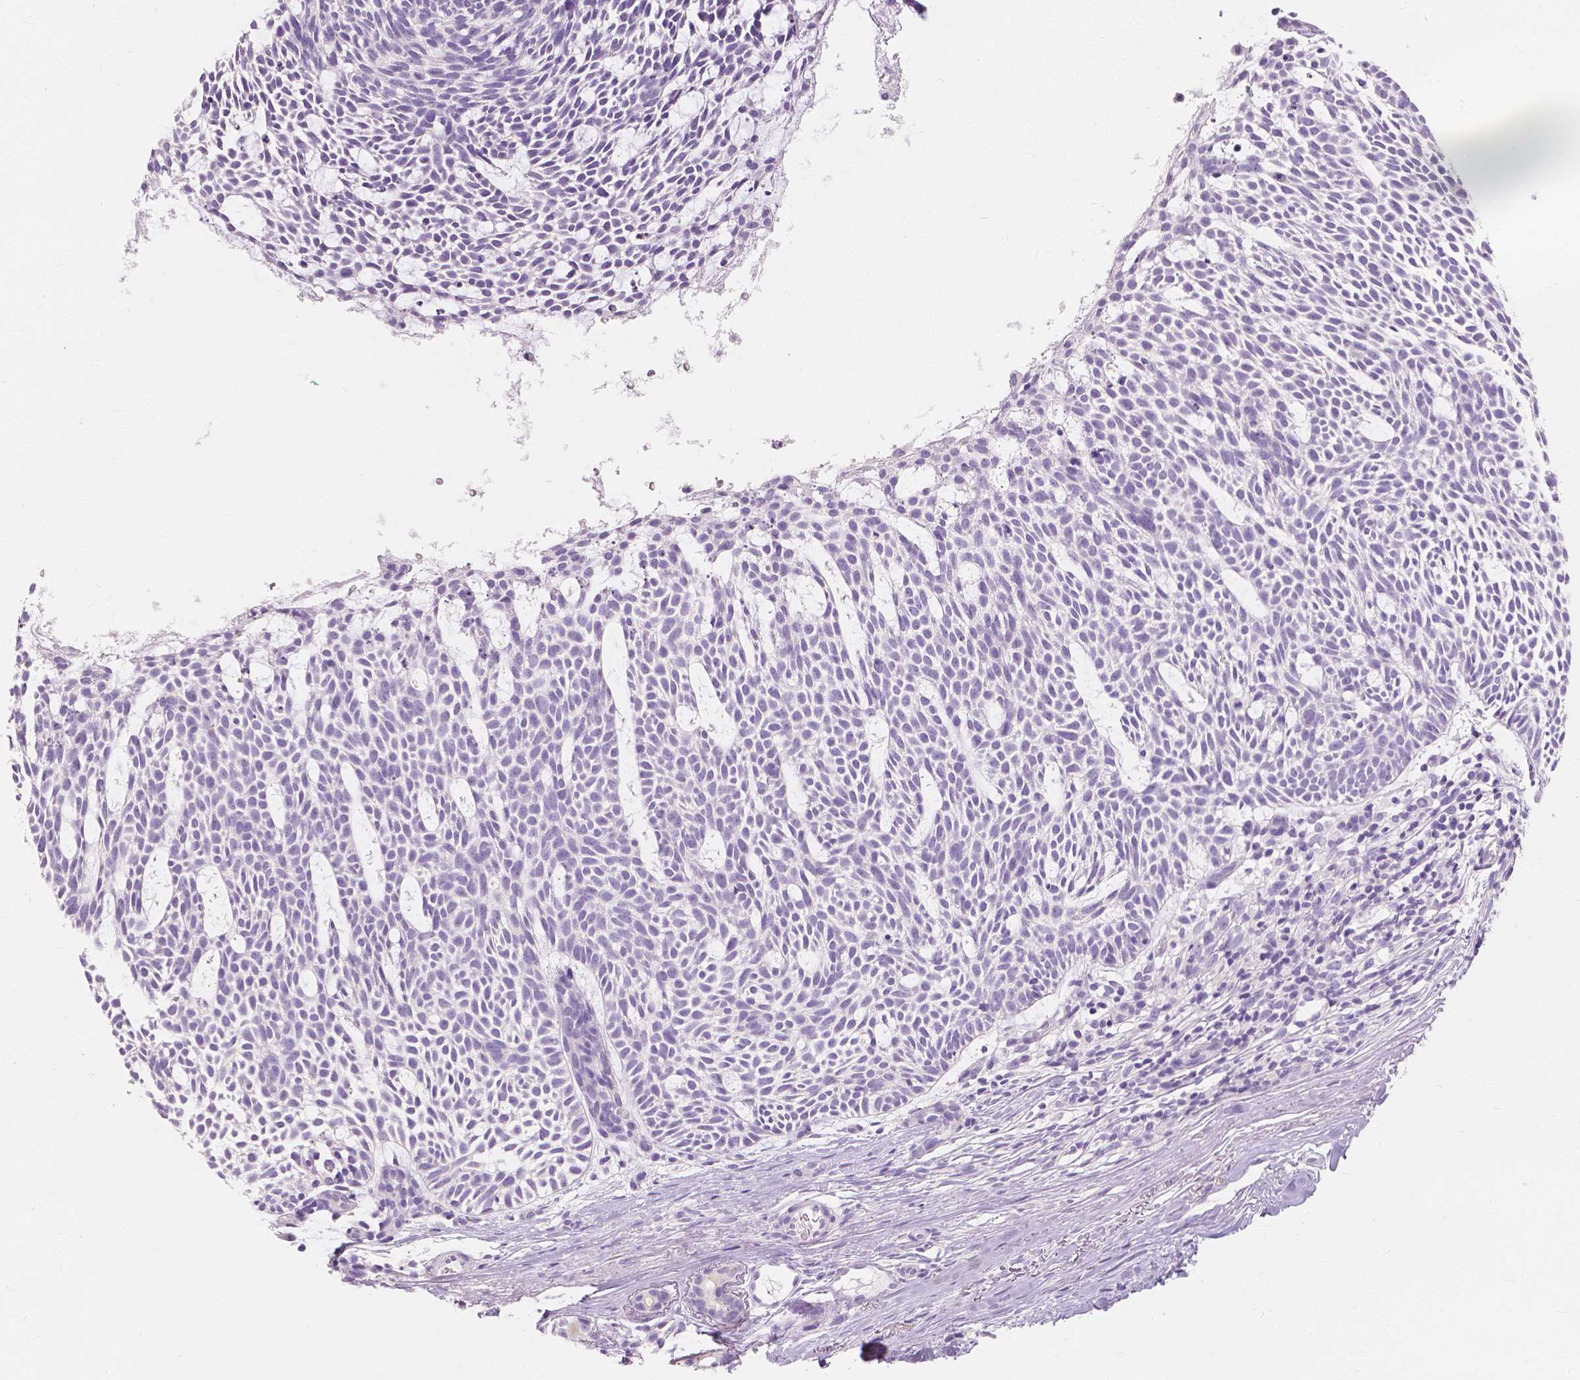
{"staining": {"intensity": "negative", "quantity": "none", "location": "none"}, "tissue": "skin cancer", "cell_type": "Tumor cells", "image_type": "cancer", "snomed": [{"axis": "morphology", "description": "Basal cell carcinoma"}, {"axis": "topography", "description": "Skin"}], "caption": "Immunohistochemical staining of human basal cell carcinoma (skin) reveals no significant positivity in tumor cells.", "gene": "MUC12", "patient": {"sex": "male", "age": 83}}